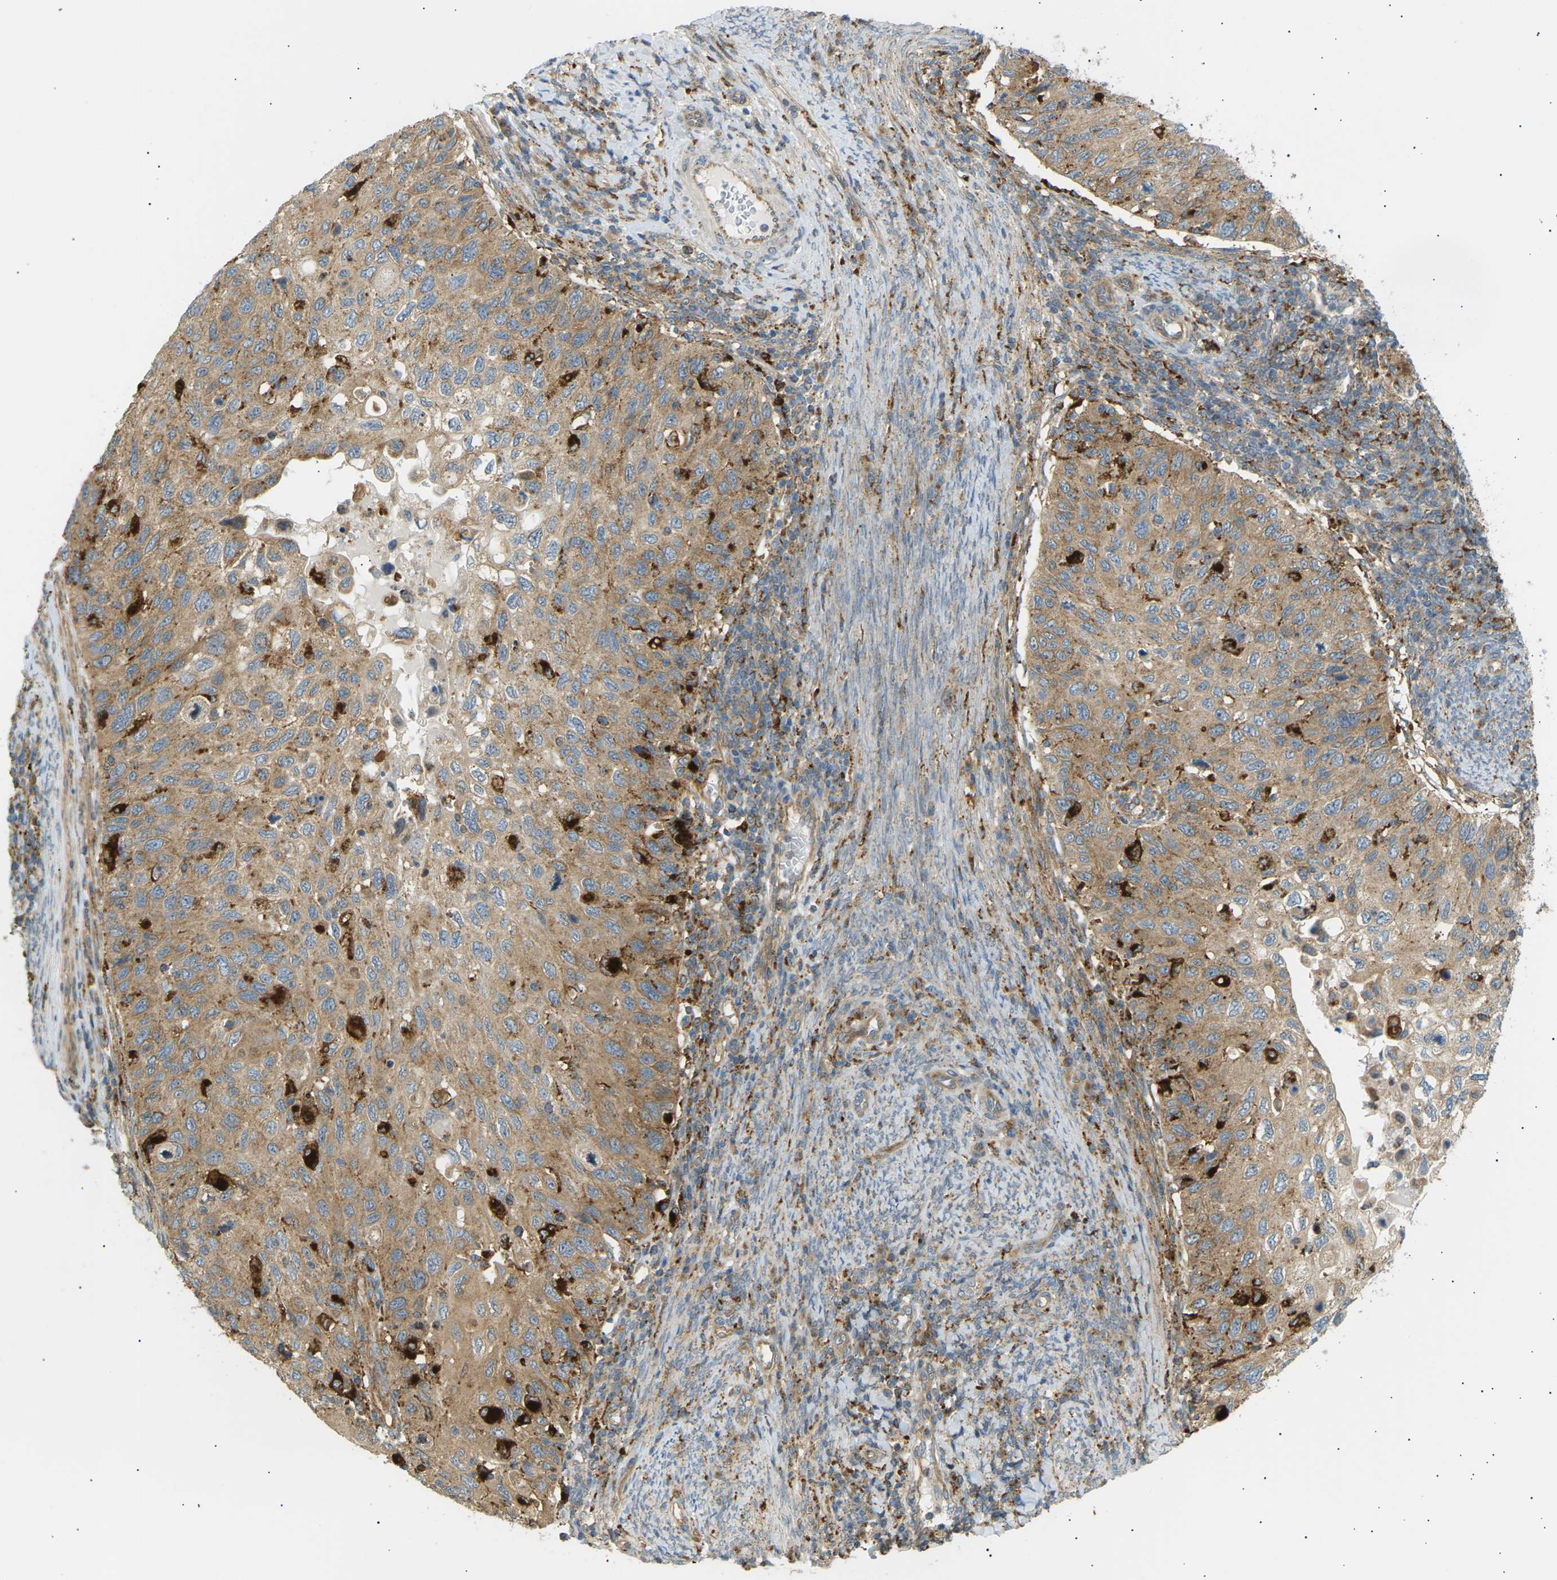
{"staining": {"intensity": "moderate", "quantity": ">75%", "location": "cytoplasmic/membranous"}, "tissue": "cervical cancer", "cell_type": "Tumor cells", "image_type": "cancer", "snomed": [{"axis": "morphology", "description": "Squamous cell carcinoma, NOS"}, {"axis": "topography", "description": "Cervix"}], "caption": "Immunohistochemistry (IHC) micrograph of neoplastic tissue: cervical cancer stained using immunohistochemistry displays medium levels of moderate protein expression localized specifically in the cytoplasmic/membranous of tumor cells, appearing as a cytoplasmic/membranous brown color.", "gene": "CDK17", "patient": {"sex": "female", "age": 70}}